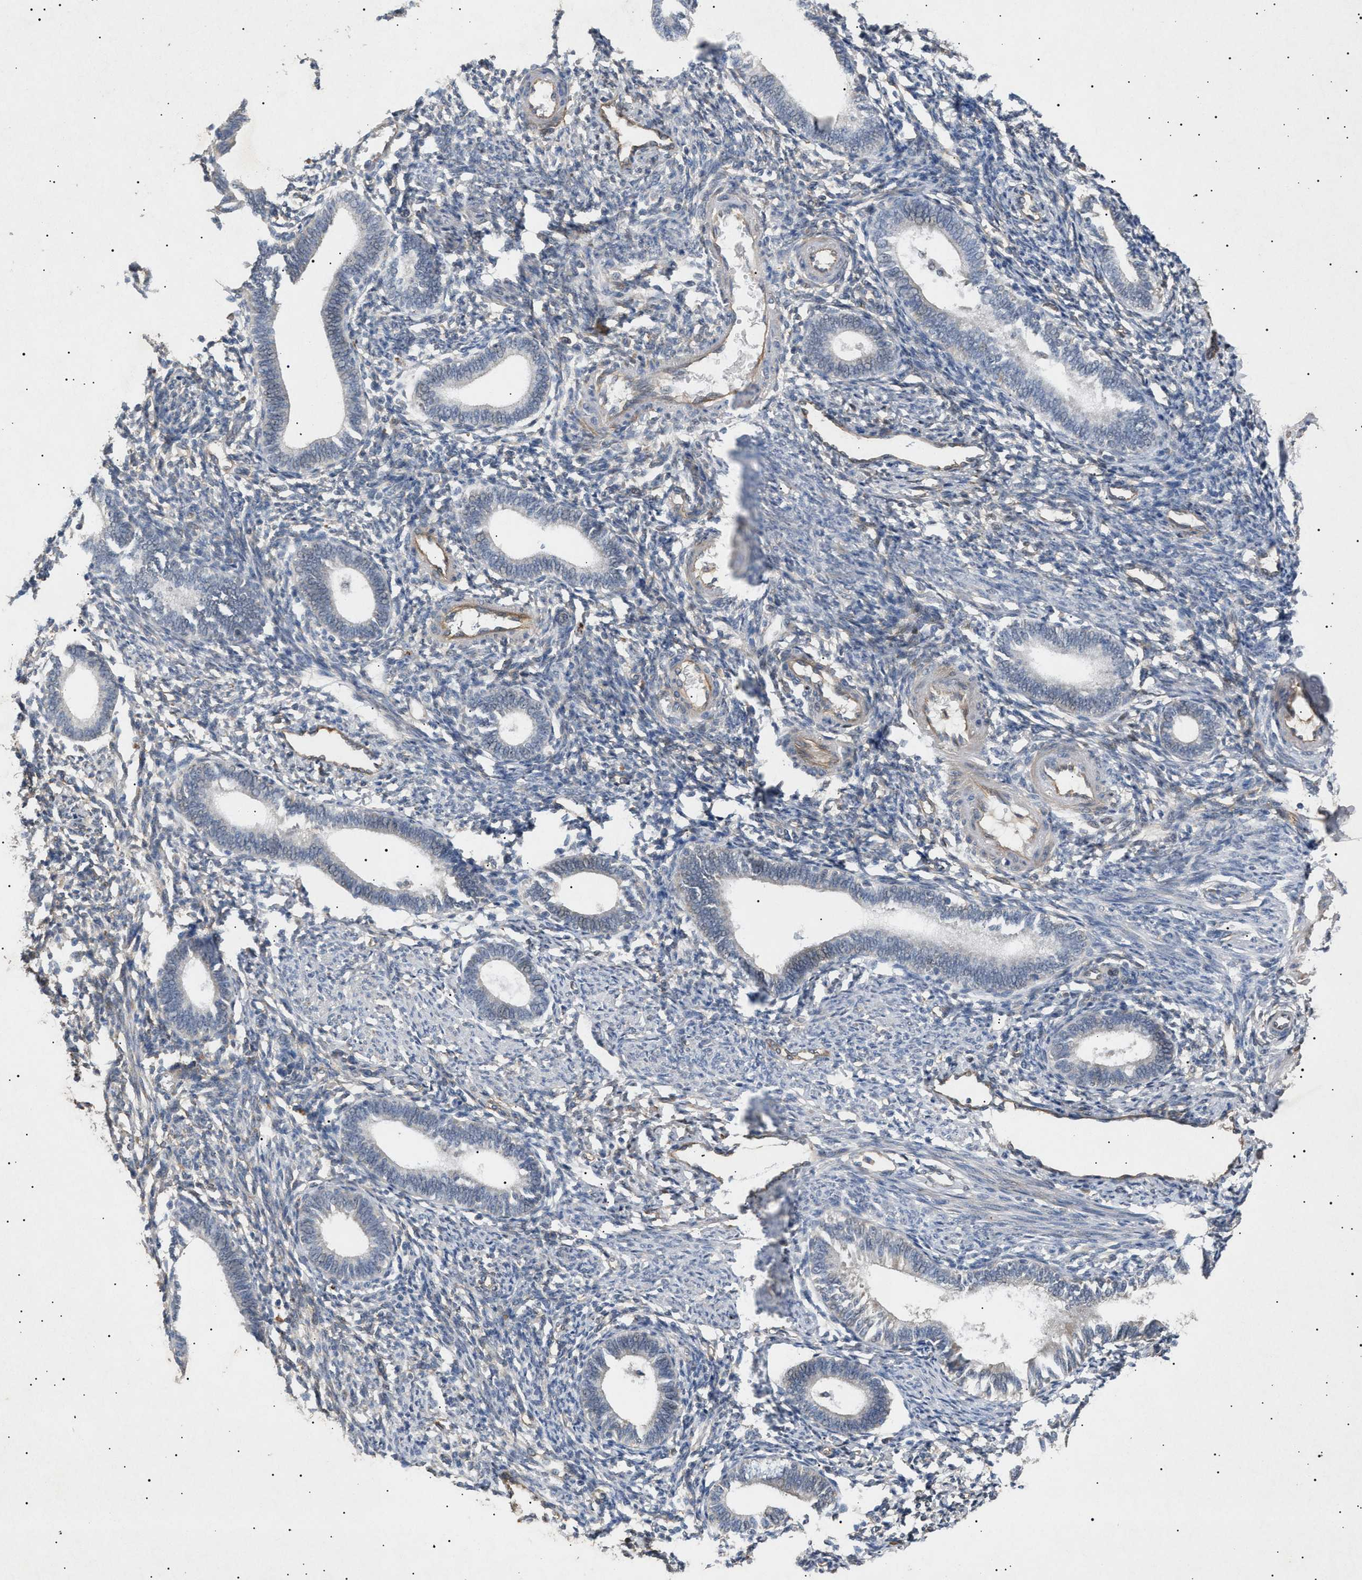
{"staining": {"intensity": "weak", "quantity": "<25%", "location": "cytoplasmic/membranous"}, "tissue": "endometrium", "cell_type": "Cells in endometrial stroma", "image_type": "normal", "snomed": [{"axis": "morphology", "description": "Normal tissue, NOS"}, {"axis": "topography", "description": "Endometrium"}], "caption": "The micrograph shows no significant expression in cells in endometrial stroma of endometrium. (Stains: DAB (3,3'-diaminobenzidine) IHC with hematoxylin counter stain, Microscopy: brightfield microscopy at high magnification).", "gene": "SIRT5", "patient": {"sex": "female", "age": 41}}